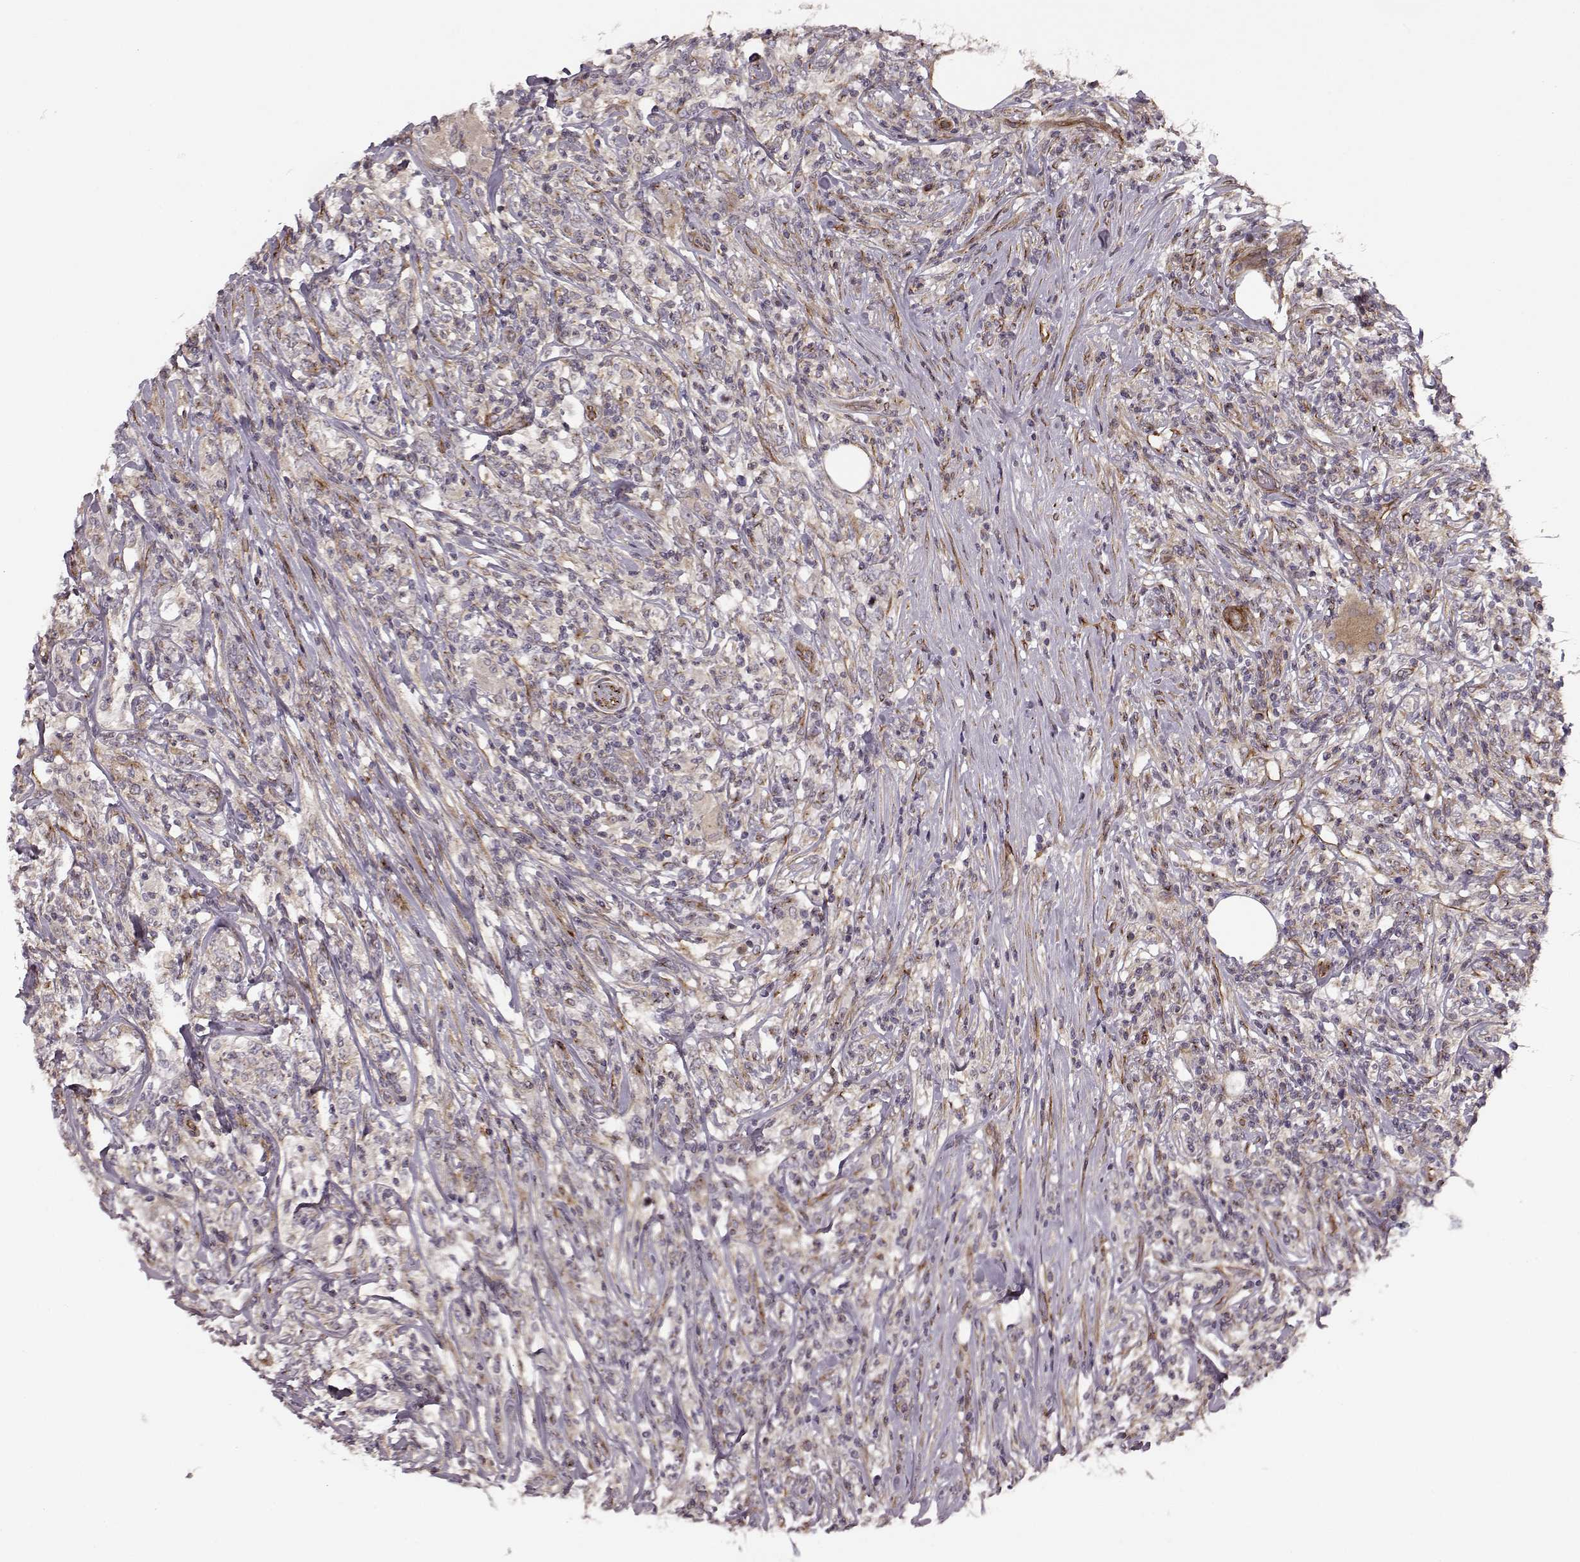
{"staining": {"intensity": "weak", "quantity": ">75%", "location": "cytoplasmic/membranous"}, "tissue": "lymphoma", "cell_type": "Tumor cells", "image_type": "cancer", "snomed": [{"axis": "morphology", "description": "Malignant lymphoma, non-Hodgkin's type, High grade"}, {"axis": "topography", "description": "Lymph node"}], "caption": "Tumor cells show weak cytoplasmic/membranous staining in approximately >75% of cells in lymphoma. (IHC, brightfield microscopy, high magnification).", "gene": "MTR", "patient": {"sex": "female", "age": 84}}